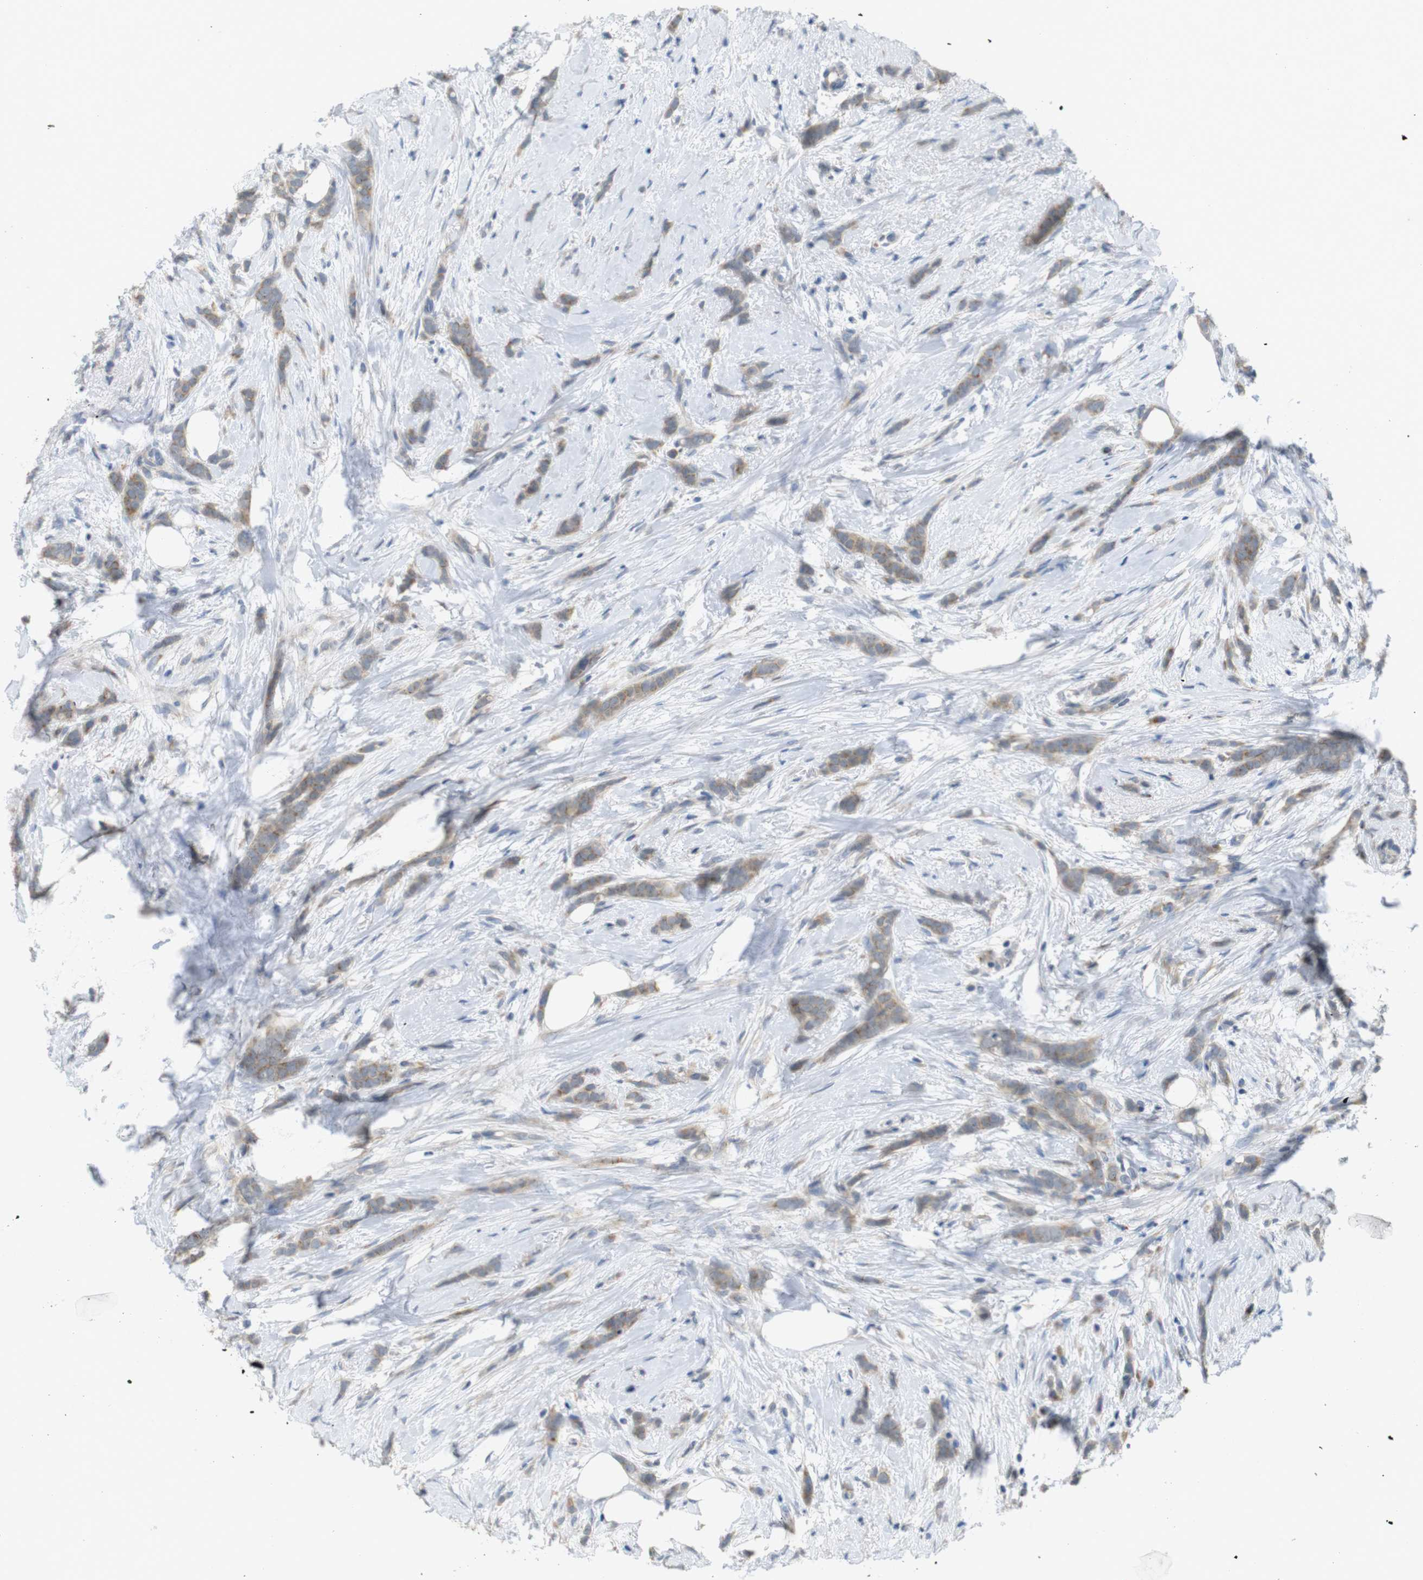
{"staining": {"intensity": "weak", "quantity": "25%-75%", "location": "cytoplasmic/membranous"}, "tissue": "breast cancer", "cell_type": "Tumor cells", "image_type": "cancer", "snomed": [{"axis": "morphology", "description": "Lobular carcinoma, in situ"}, {"axis": "morphology", "description": "Lobular carcinoma"}, {"axis": "topography", "description": "Breast"}], "caption": "The histopathology image shows a brown stain indicating the presence of a protein in the cytoplasmic/membranous of tumor cells in breast lobular carcinoma in situ.", "gene": "YIPF3", "patient": {"sex": "female", "age": 41}}